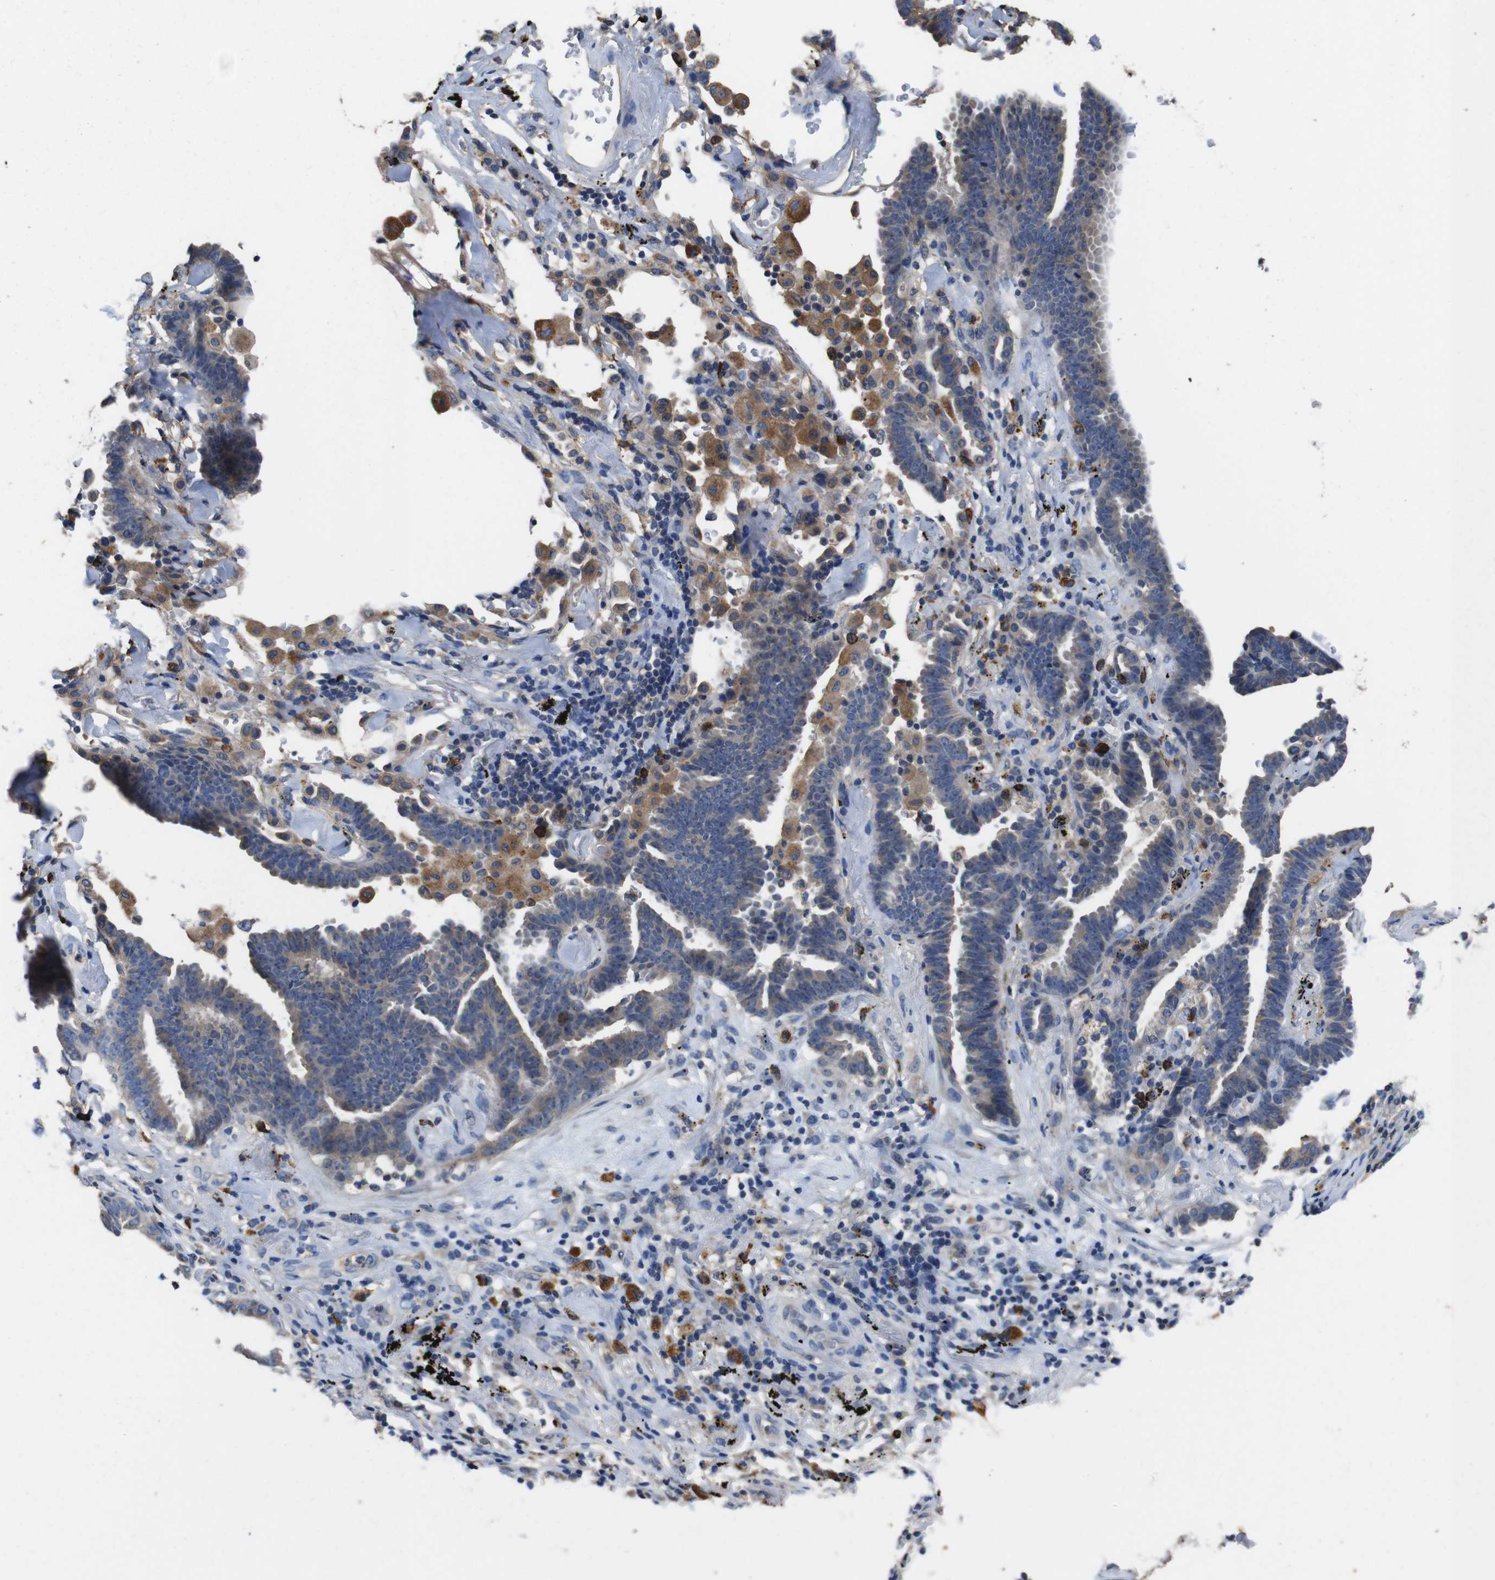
{"staining": {"intensity": "weak", "quantity": "<25%", "location": "cytoplasmic/membranous"}, "tissue": "lung cancer", "cell_type": "Tumor cells", "image_type": "cancer", "snomed": [{"axis": "morphology", "description": "Adenocarcinoma, NOS"}, {"axis": "topography", "description": "Lung"}], "caption": "The micrograph displays no significant expression in tumor cells of adenocarcinoma (lung).", "gene": "GLIPR1", "patient": {"sex": "female", "age": 64}}